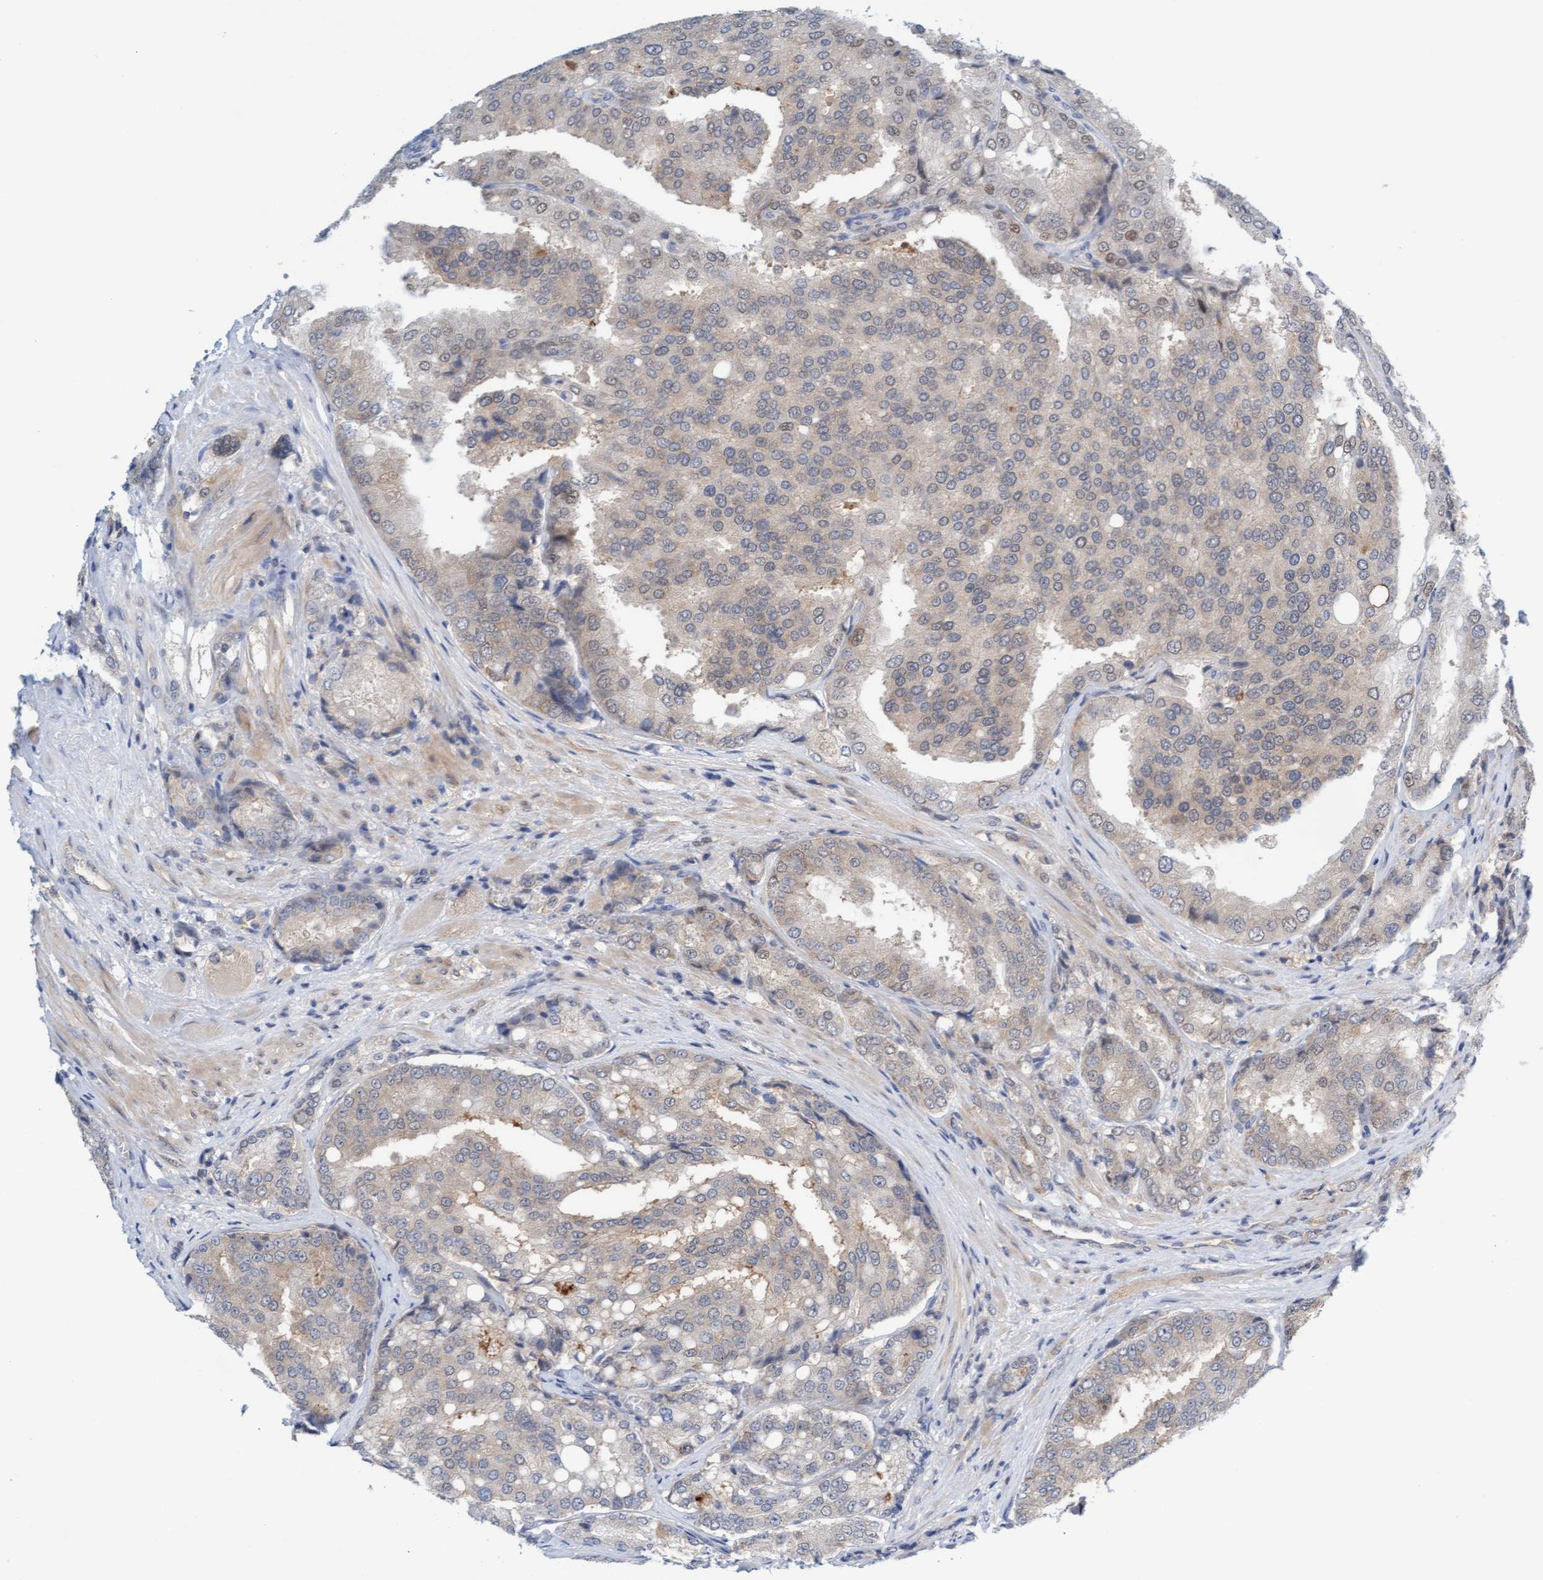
{"staining": {"intensity": "weak", "quantity": "25%-75%", "location": "cytoplasmic/membranous"}, "tissue": "prostate cancer", "cell_type": "Tumor cells", "image_type": "cancer", "snomed": [{"axis": "morphology", "description": "Adenocarcinoma, High grade"}, {"axis": "topography", "description": "Prostate"}], "caption": "This image reveals prostate cancer stained with immunohistochemistry to label a protein in brown. The cytoplasmic/membranous of tumor cells show weak positivity for the protein. Nuclei are counter-stained blue.", "gene": "AMZ2", "patient": {"sex": "male", "age": 50}}